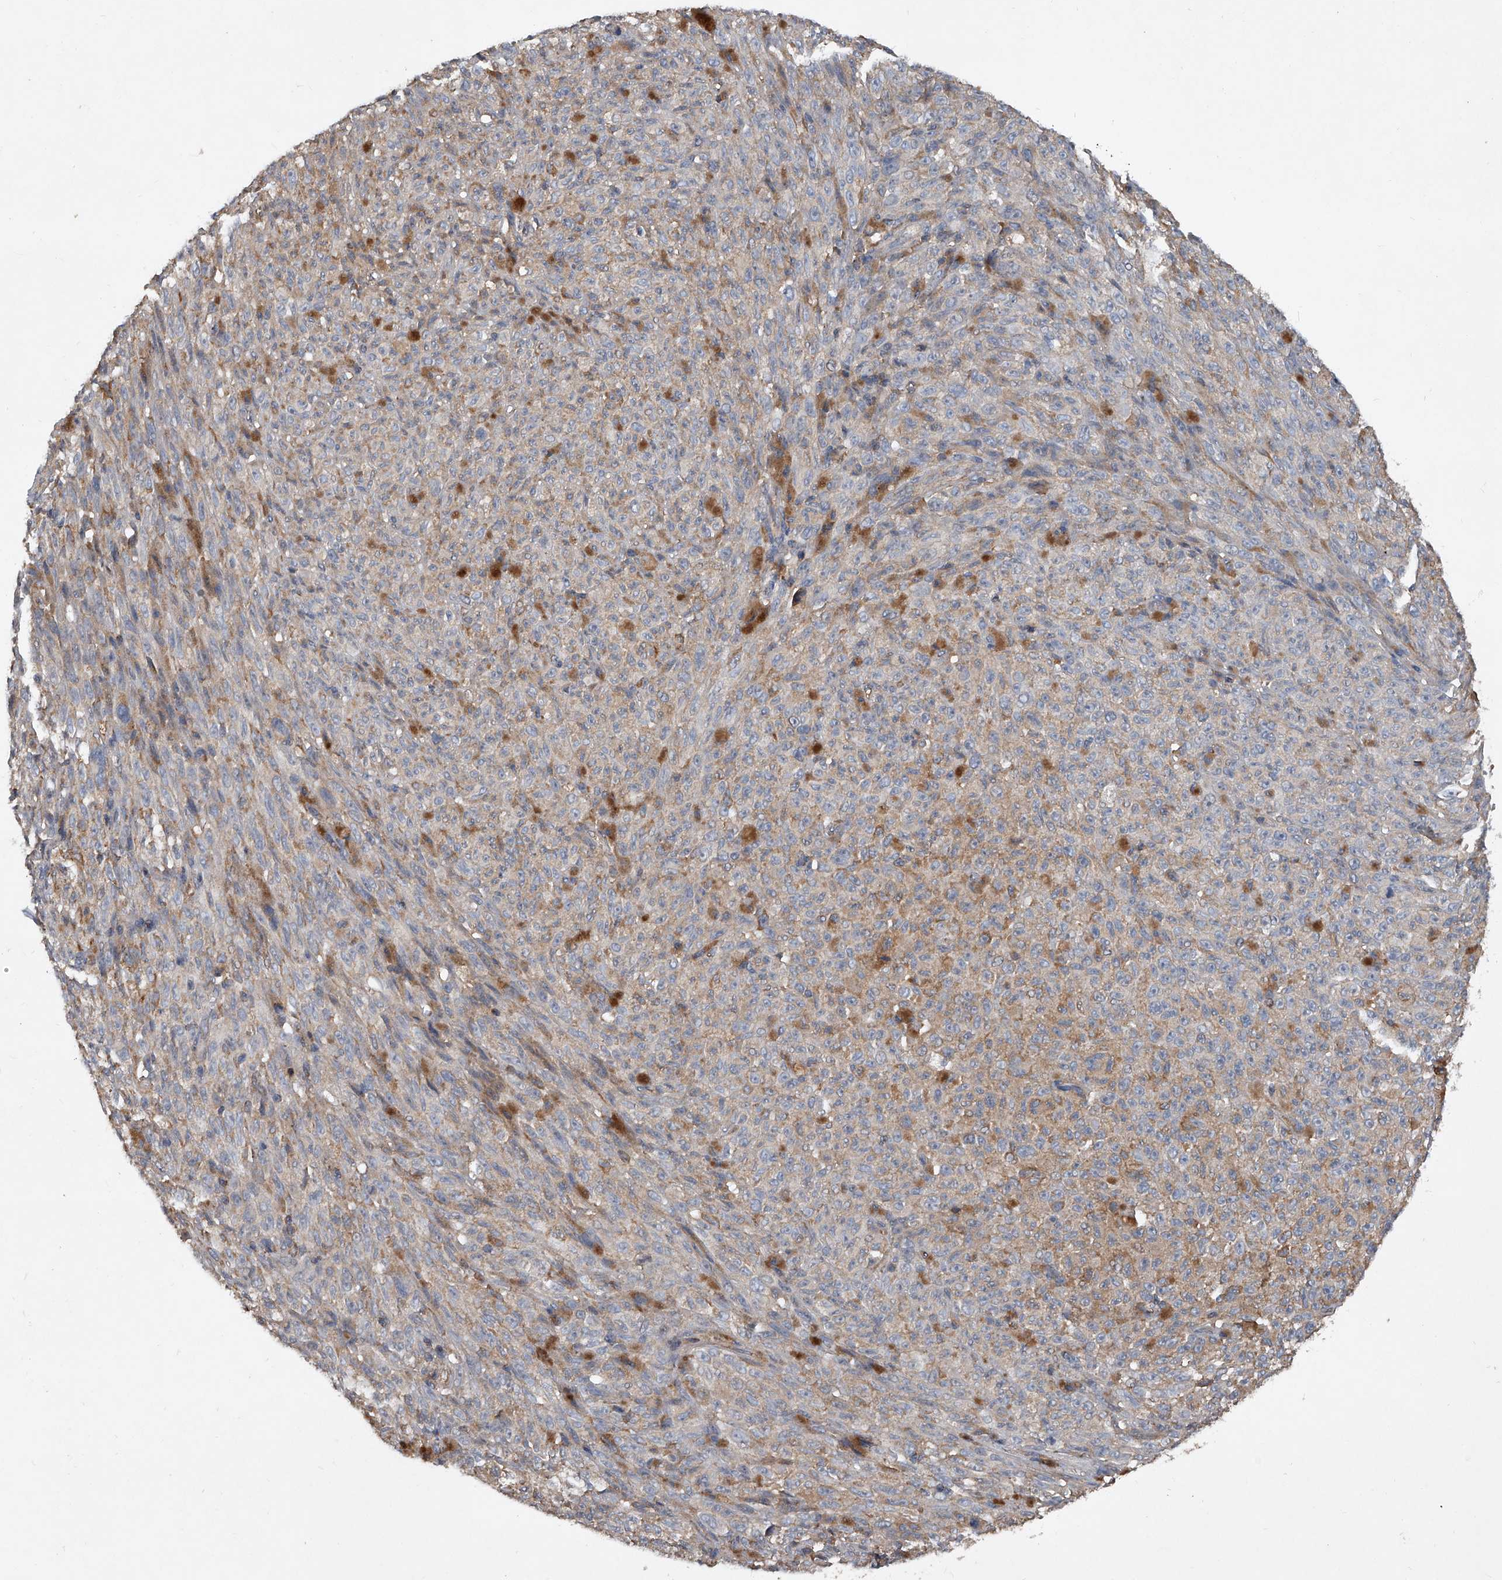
{"staining": {"intensity": "negative", "quantity": "none", "location": "none"}, "tissue": "melanoma", "cell_type": "Tumor cells", "image_type": "cancer", "snomed": [{"axis": "morphology", "description": "Malignant melanoma, NOS"}, {"axis": "topography", "description": "Skin"}], "caption": "Immunohistochemistry of human malignant melanoma reveals no positivity in tumor cells.", "gene": "SDHA", "patient": {"sex": "female", "age": 82}}